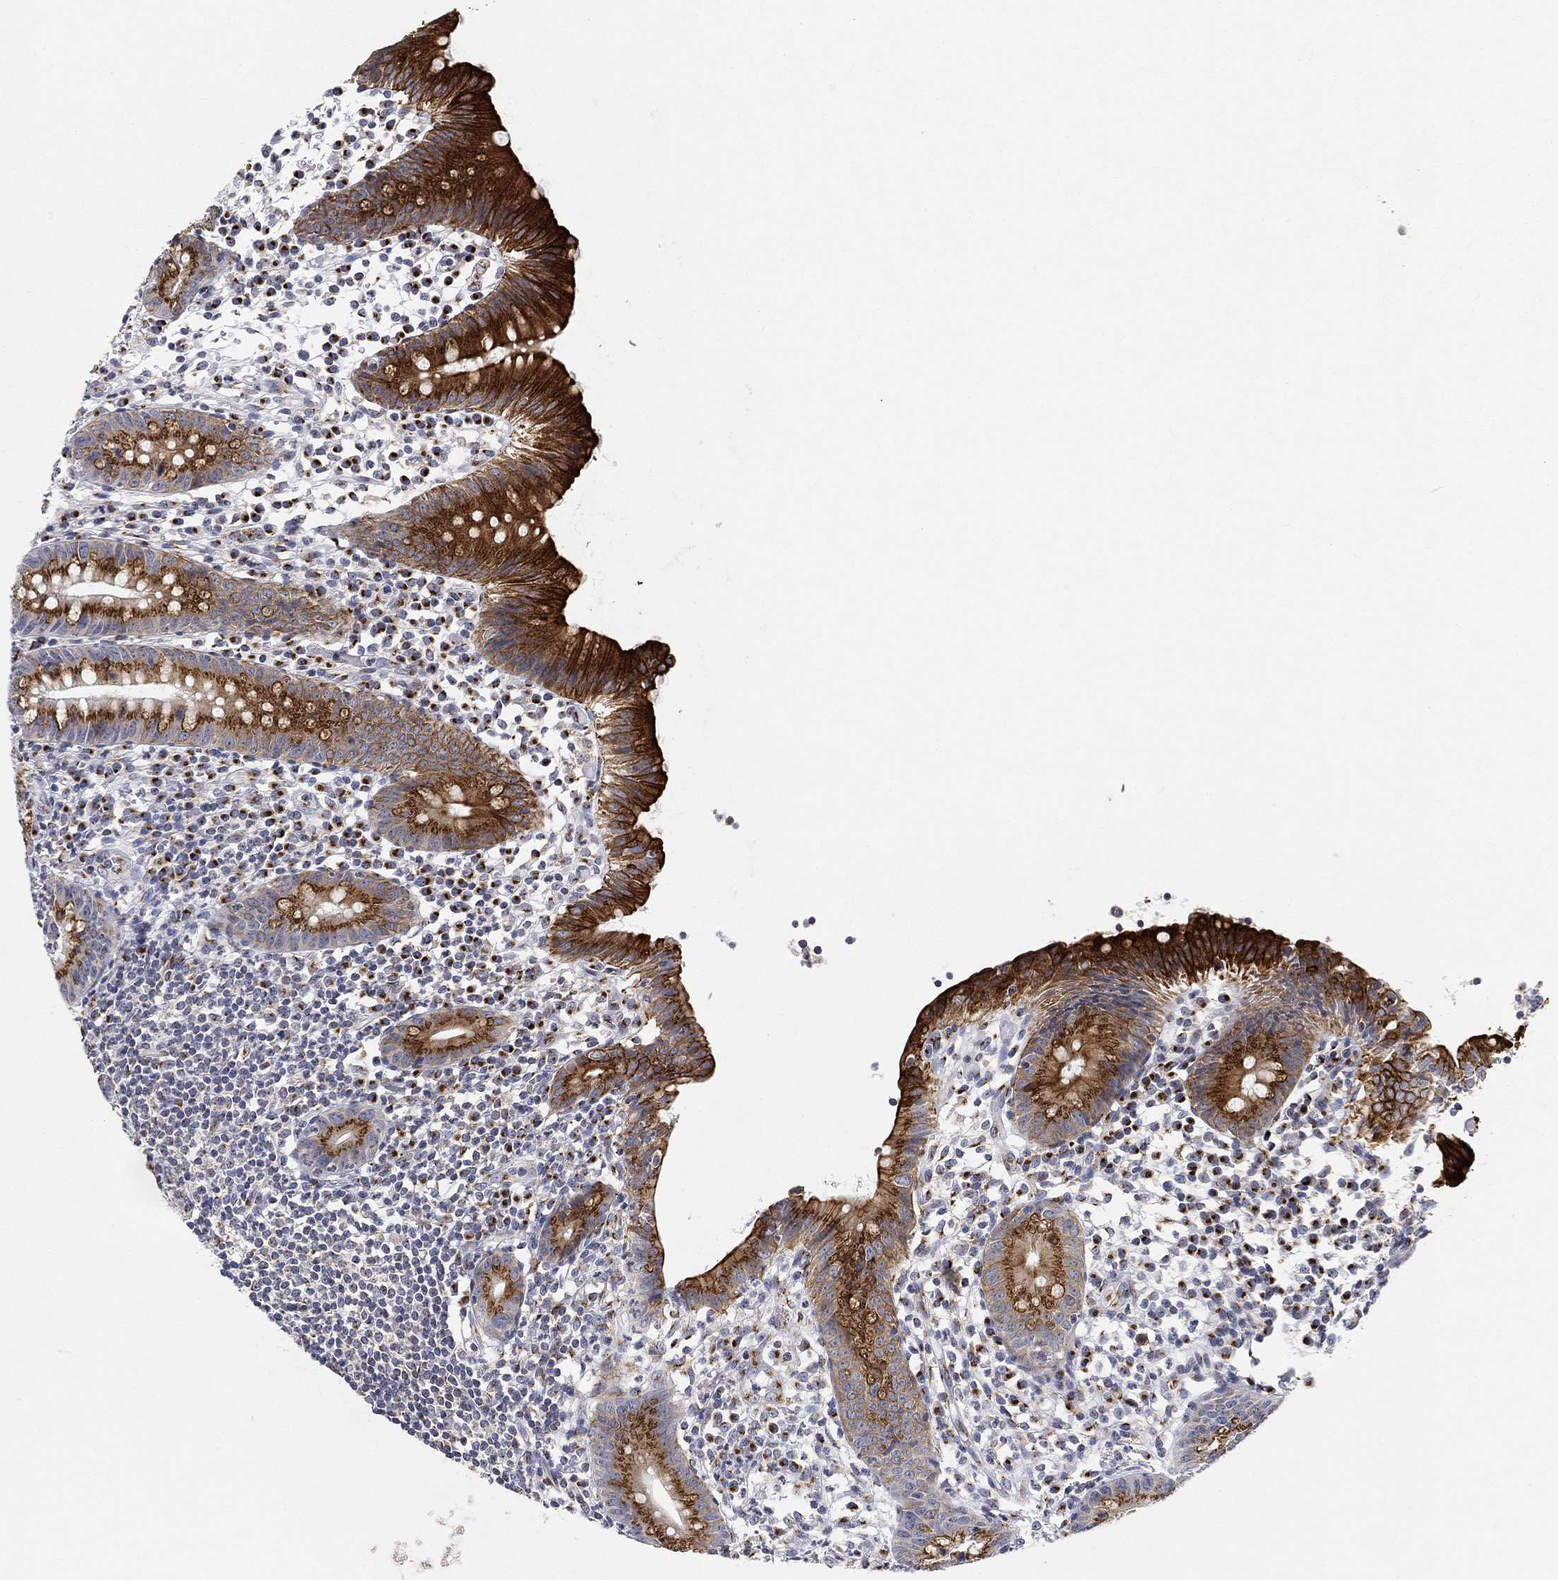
{"staining": {"intensity": "strong", "quantity": ">75%", "location": "cytoplasmic/membranous"}, "tissue": "appendix", "cell_type": "Glandular cells", "image_type": "normal", "snomed": [{"axis": "morphology", "description": "Normal tissue, NOS"}, {"axis": "topography", "description": "Appendix"}], "caption": "IHC (DAB) staining of normal appendix reveals strong cytoplasmic/membranous protein expression in approximately >75% of glandular cells. The staining is performed using DAB brown chromogen to label protein expression. The nuclei are counter-stained blue using hematoxylin.", "gene": "TICAM1", "patient": {"sex": "female", "age": 40}}